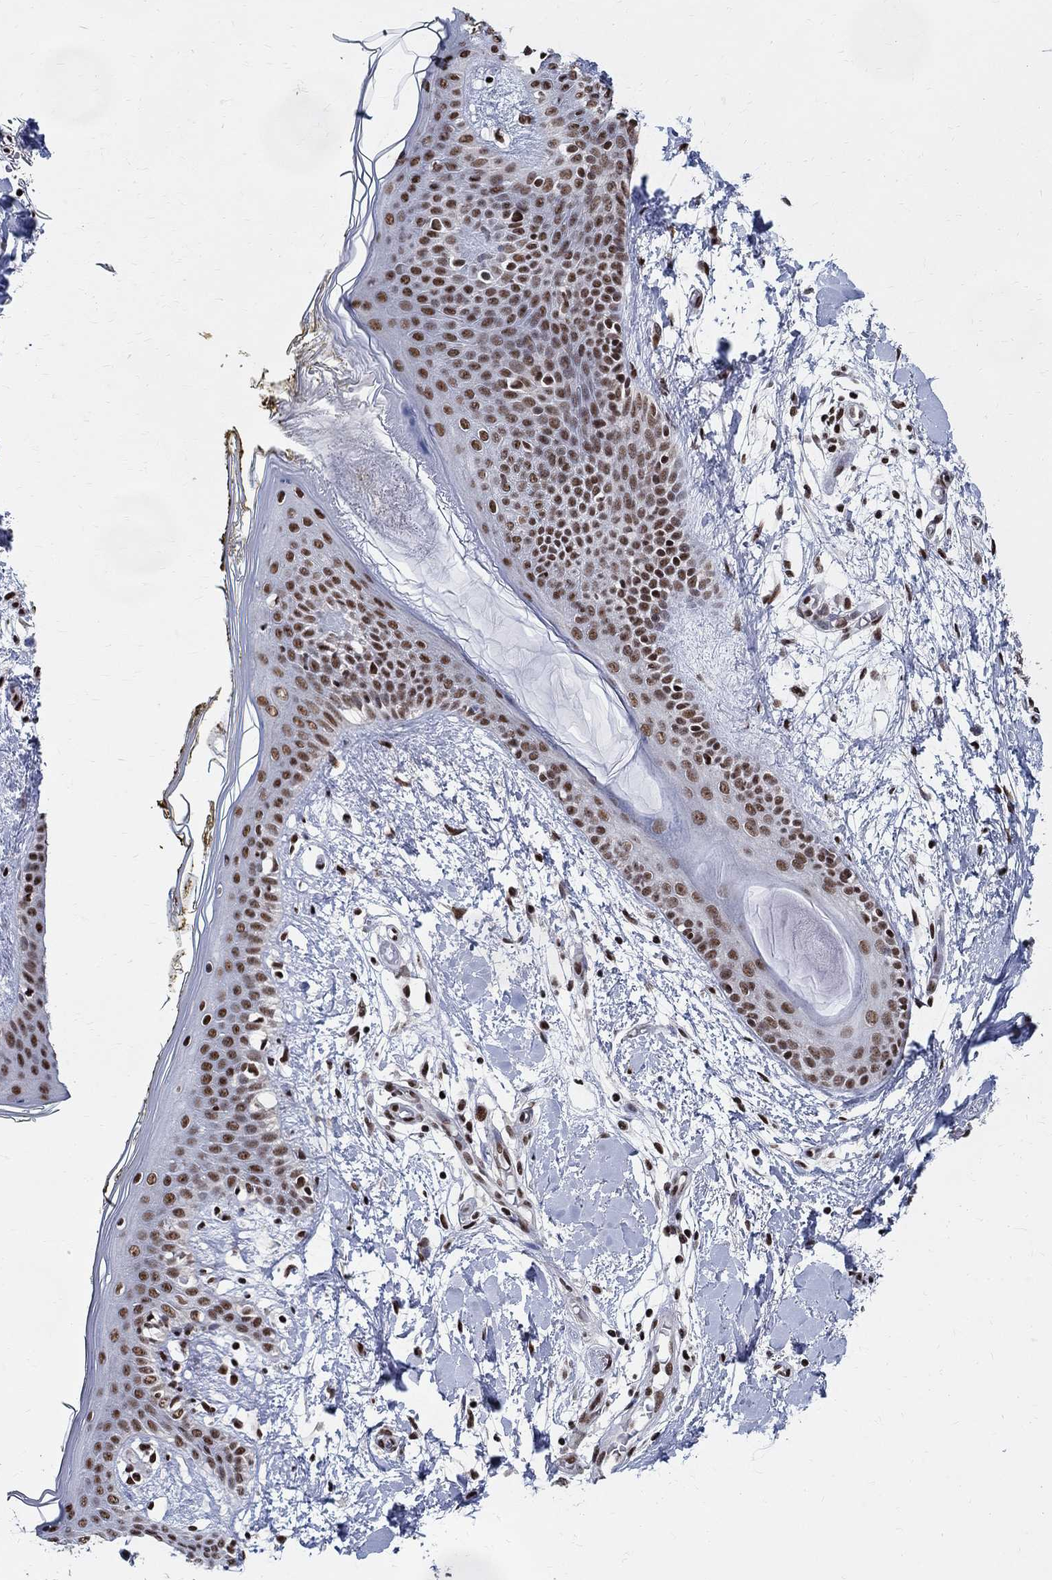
{"staining": {"intensity": "strong", "quantity": ">75%", "location": "nuclear"}, "tissue": "skin", "cell_type": "Fibroblasts", "image_type": "normal", "snomed": [{"axis": "morphology", "description": "Normal tissue, NOS"}, {"axis": "topography", "description": "Skin"}], "caption": "Fibroblasts reveal strong nuclear positivity in about >75% of cells in benign skin.", "gene": "FBXO16", "patient": {"sex": "female", "age": 34}}